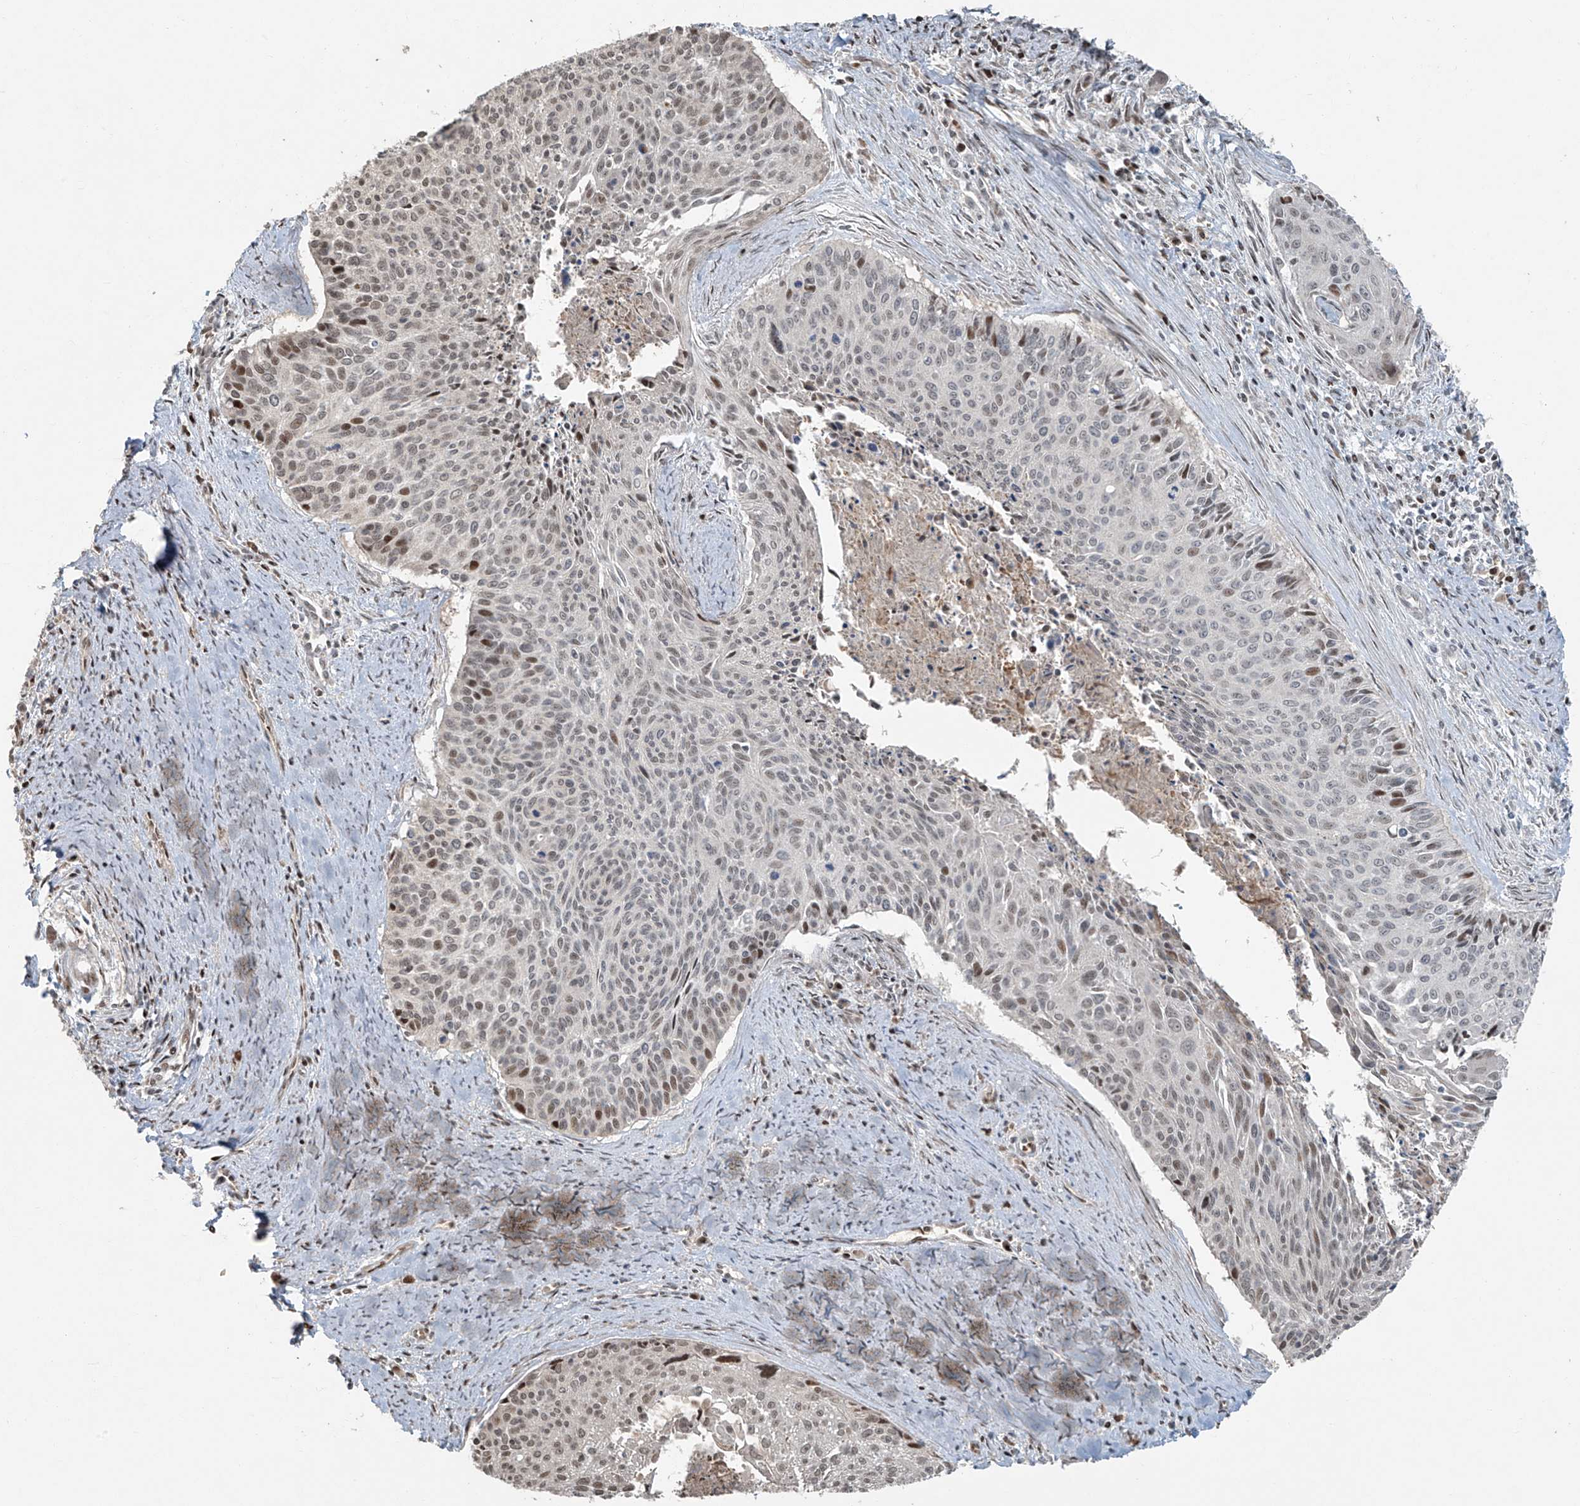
{"staining": {"intensity": "moderate", "quantity": "<25%", "location": "nuclear"}, "tissue": "cervical cancer", "cell_type": "Tumor cells", "image_type": "cancer", "snomed": [{"axis": "morphology", "description": "Squamous cell carcinoma, NOS"}, {"axis": "topography", "description": "Cervix"}], "caption": "Moderate nuclear protein positivity is appreciated in approximately <25% of tumor cells in squamous cell carcinoma (cervical). Immunohistochemistry stains the protein in brown and the nuclei are stained blue.", "gene": "TTC22", "patient": {"sex": "female", "age": 55}}